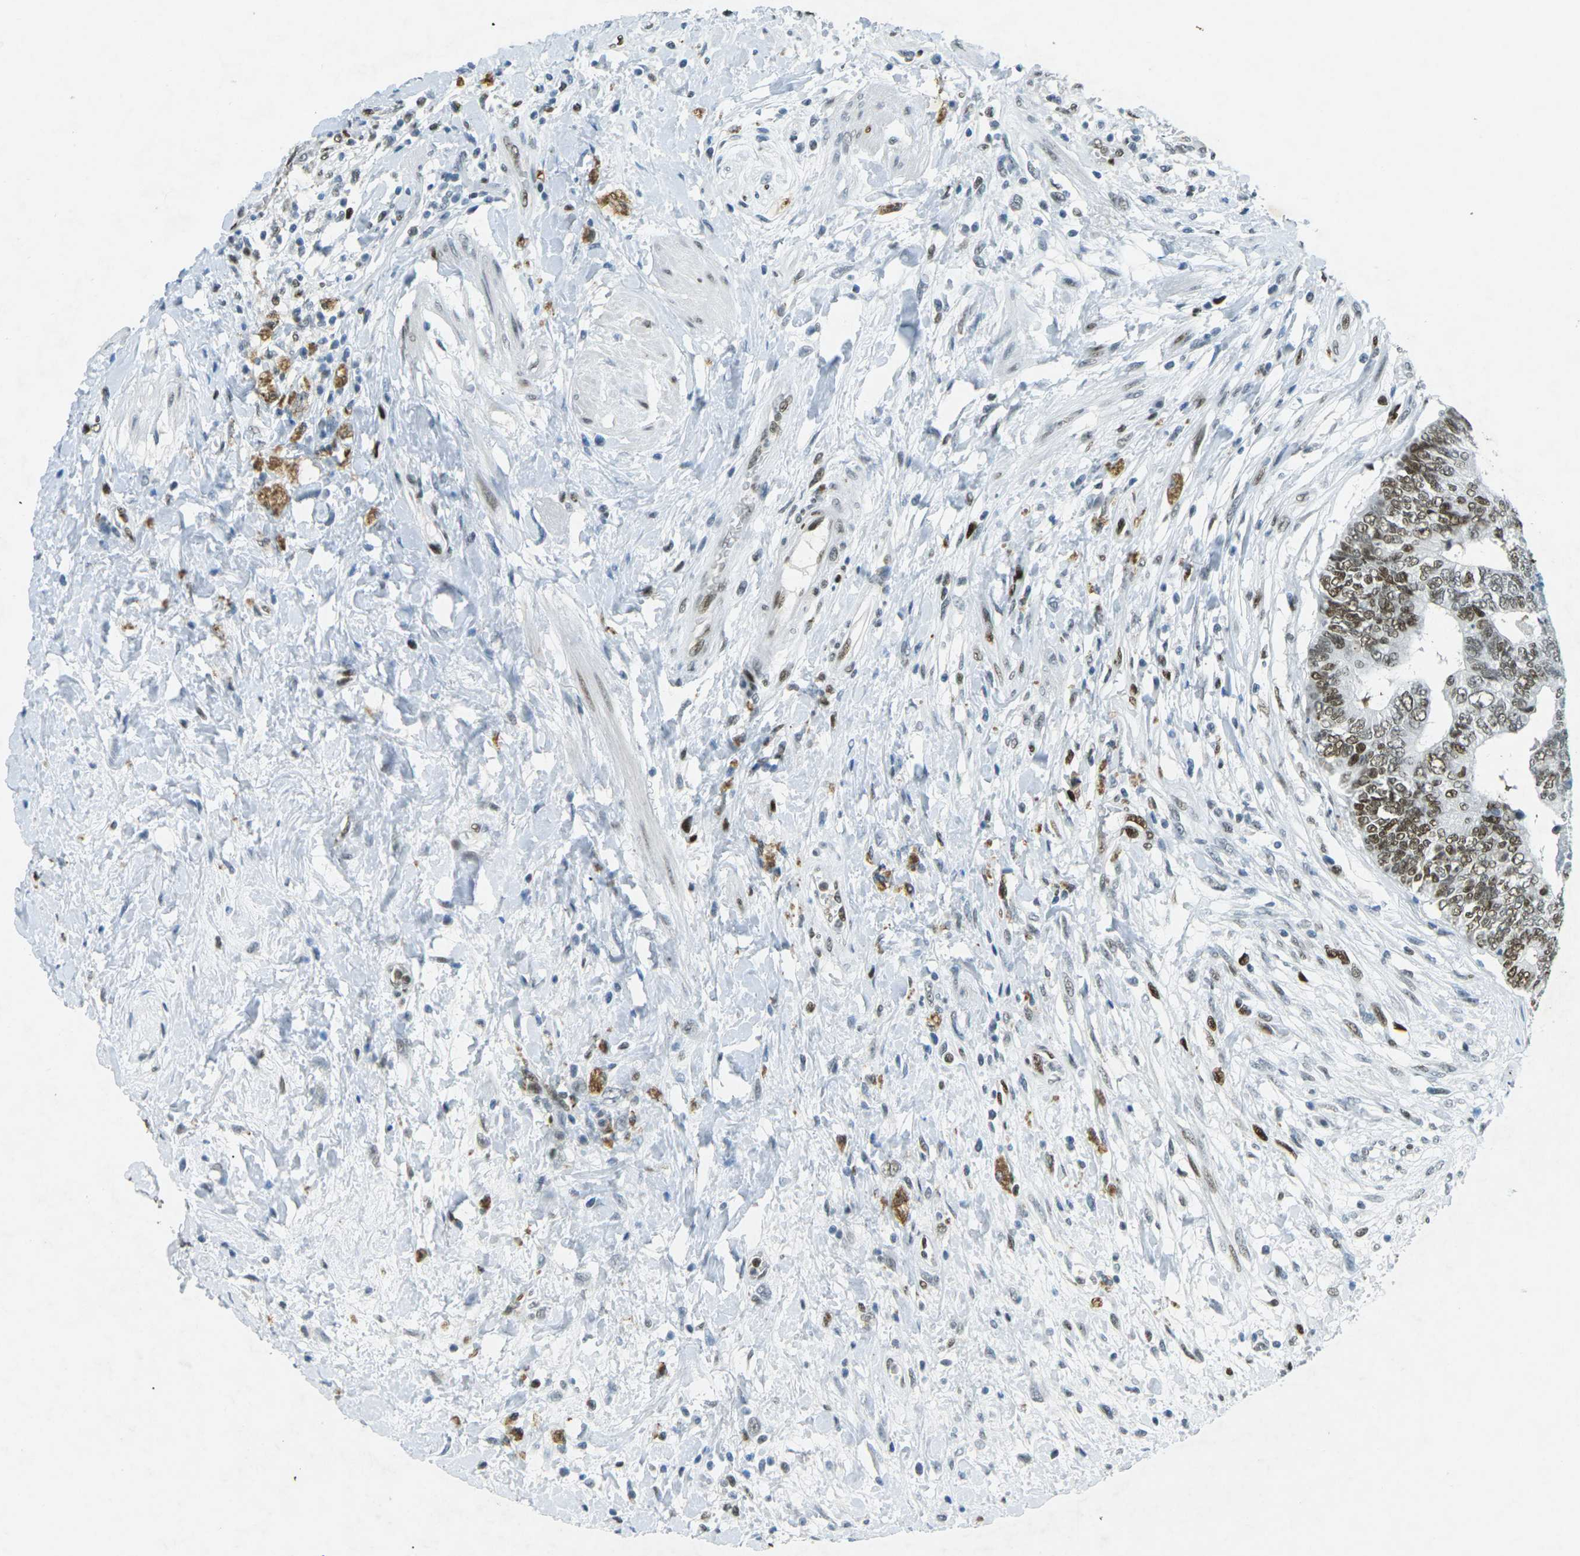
{"staining": {"intensity": "moderate", "quantity": ">75%", "location": "nuclear"}, "tissue": "colorectal cancer", "cell_type": "Tumor cells", "image_type": "cancer", "snomed": [{"axis": "morphology", "description": "Adenocarcinoma, NOS"}, {"axis": "topography", "description": "Rectum"}], "caption": "Immunohistochemical staining of human adenocarcinoma (colorectal) displays medium levels of moderate nuclear staining in approximately >75% of tumor cells. The protein of interest is stained brown, and the nuclei are stained in blue (DAB IHC with brightfield microscopy, high magnification).", "gene": "RB1", "patient": {"sex": "male", "age": 51}}